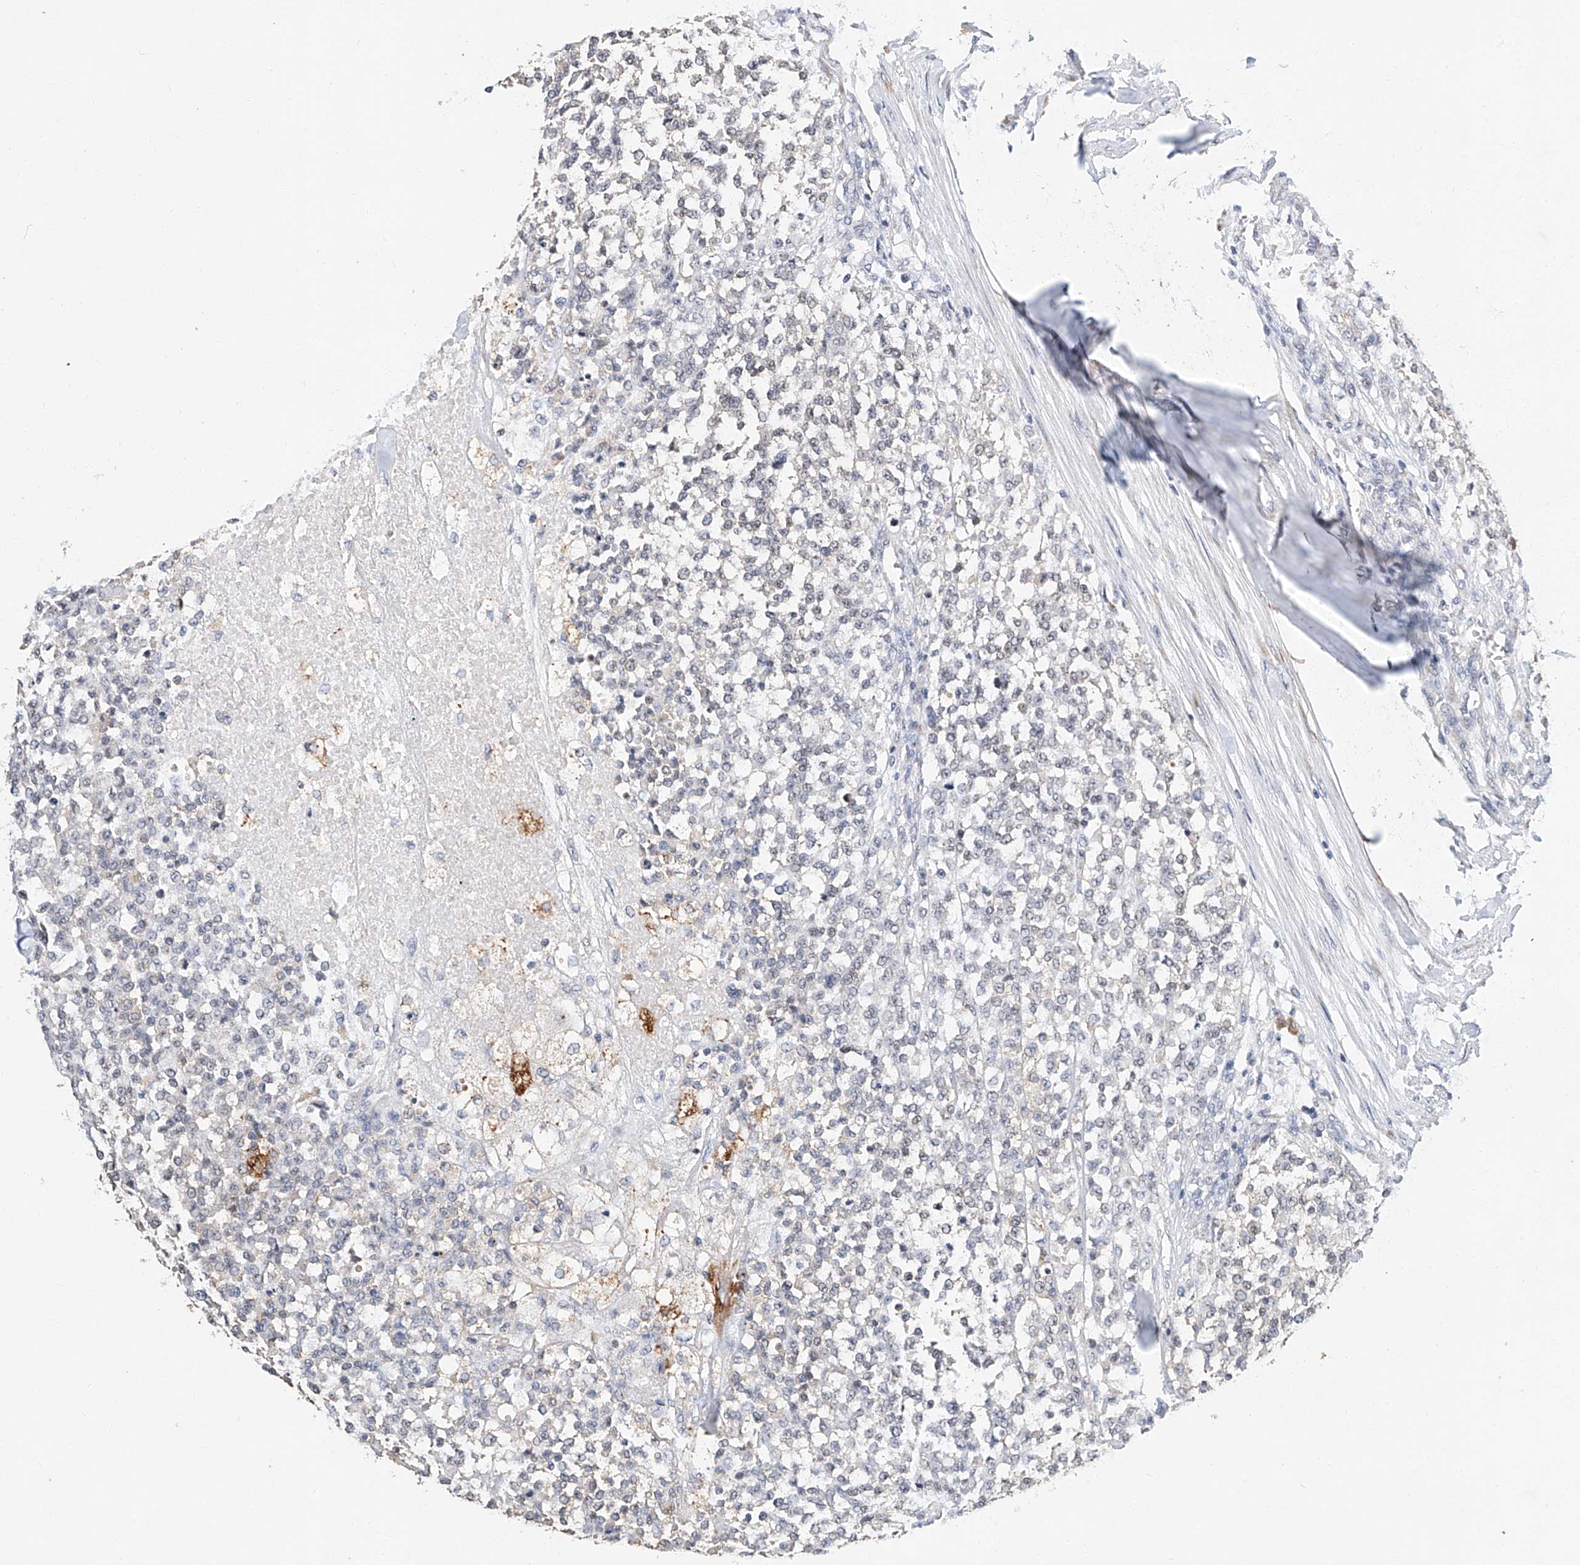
{"staining": {"intensity": "negative", "quantity": "none", "location": "none"}, "tissue": "testis cancer", "cell_type": "Tumor cells", "image_type": "cancer", "snomed": [{"axis": "morphology", "description": "Seminoma, NOS"}, {"axis": "topography", "description": "Testis"}], "caption": "Immunohistochemical staining of human testis cancer displays no significant expression in tumor cells.", "gene": "CTDP1", "patient": {"sex": "male", "age": 59}}